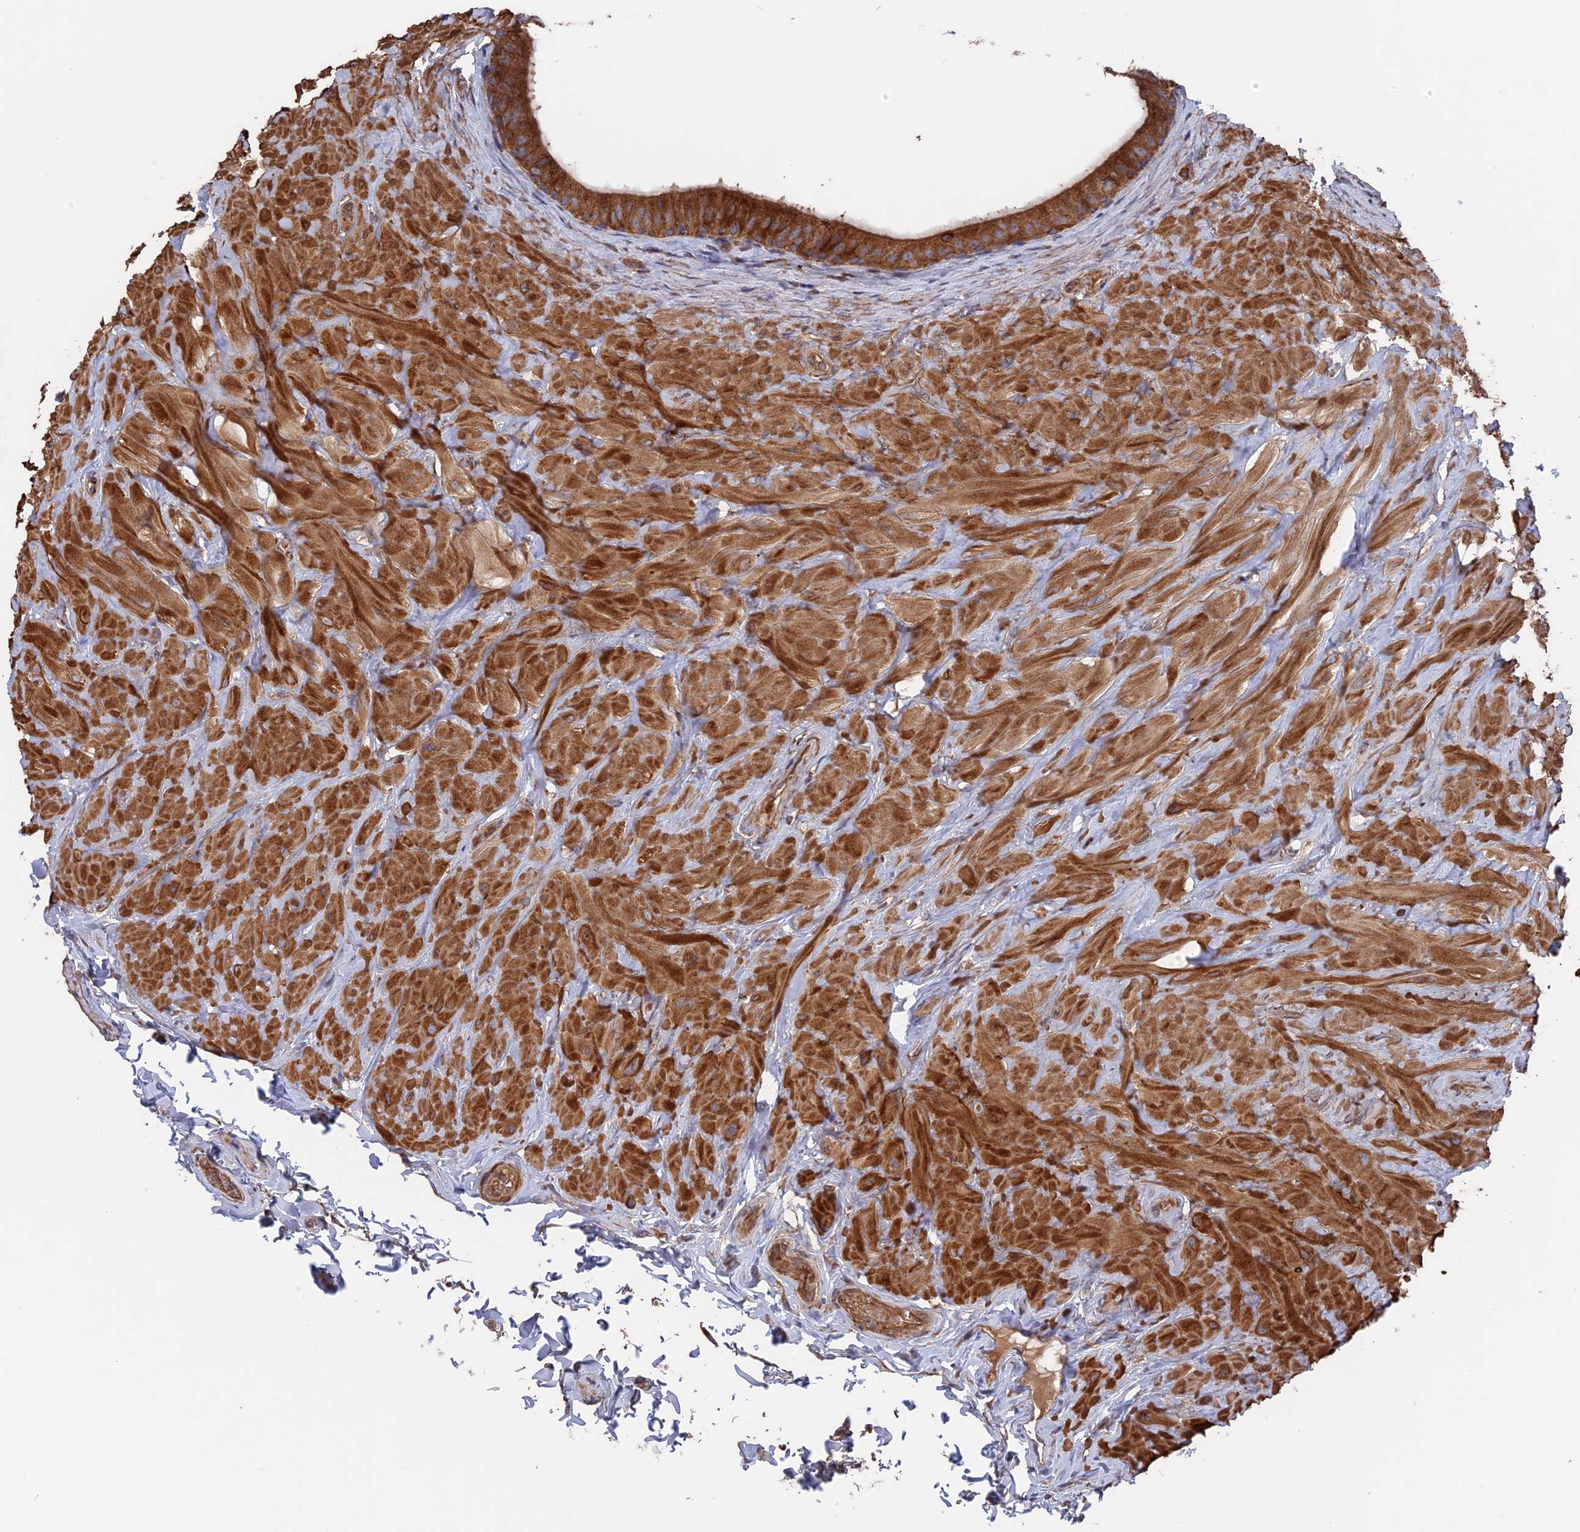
{"staining": {"intensity": "moderate", "quantity": ">75%", "location": "cytoplasmic/membranous"}, "tissue": "epididymis", "cell_type": "Glandular cells", "image_type": "normal", "snomed": [{"axis": "morphology", "description": "Normal tissue, NOS"}, {"axis": "topography", "description": "Soft tissue"}, {"axis": "topography", "description": "Vascular tissue"}, {"axis": "topography", "description": "Epididymis"}], "caption": "Immunohistochemical staining of unremarkable epididymis exhibits >75% levels of moderate cytoplasmic/membranous protein positivity in approximately >75% of glandular cells. (IHC, brightfield microscopy, high magnification).", "gene": "TELO2", "patient": {"sex": "male", "age": 49}}